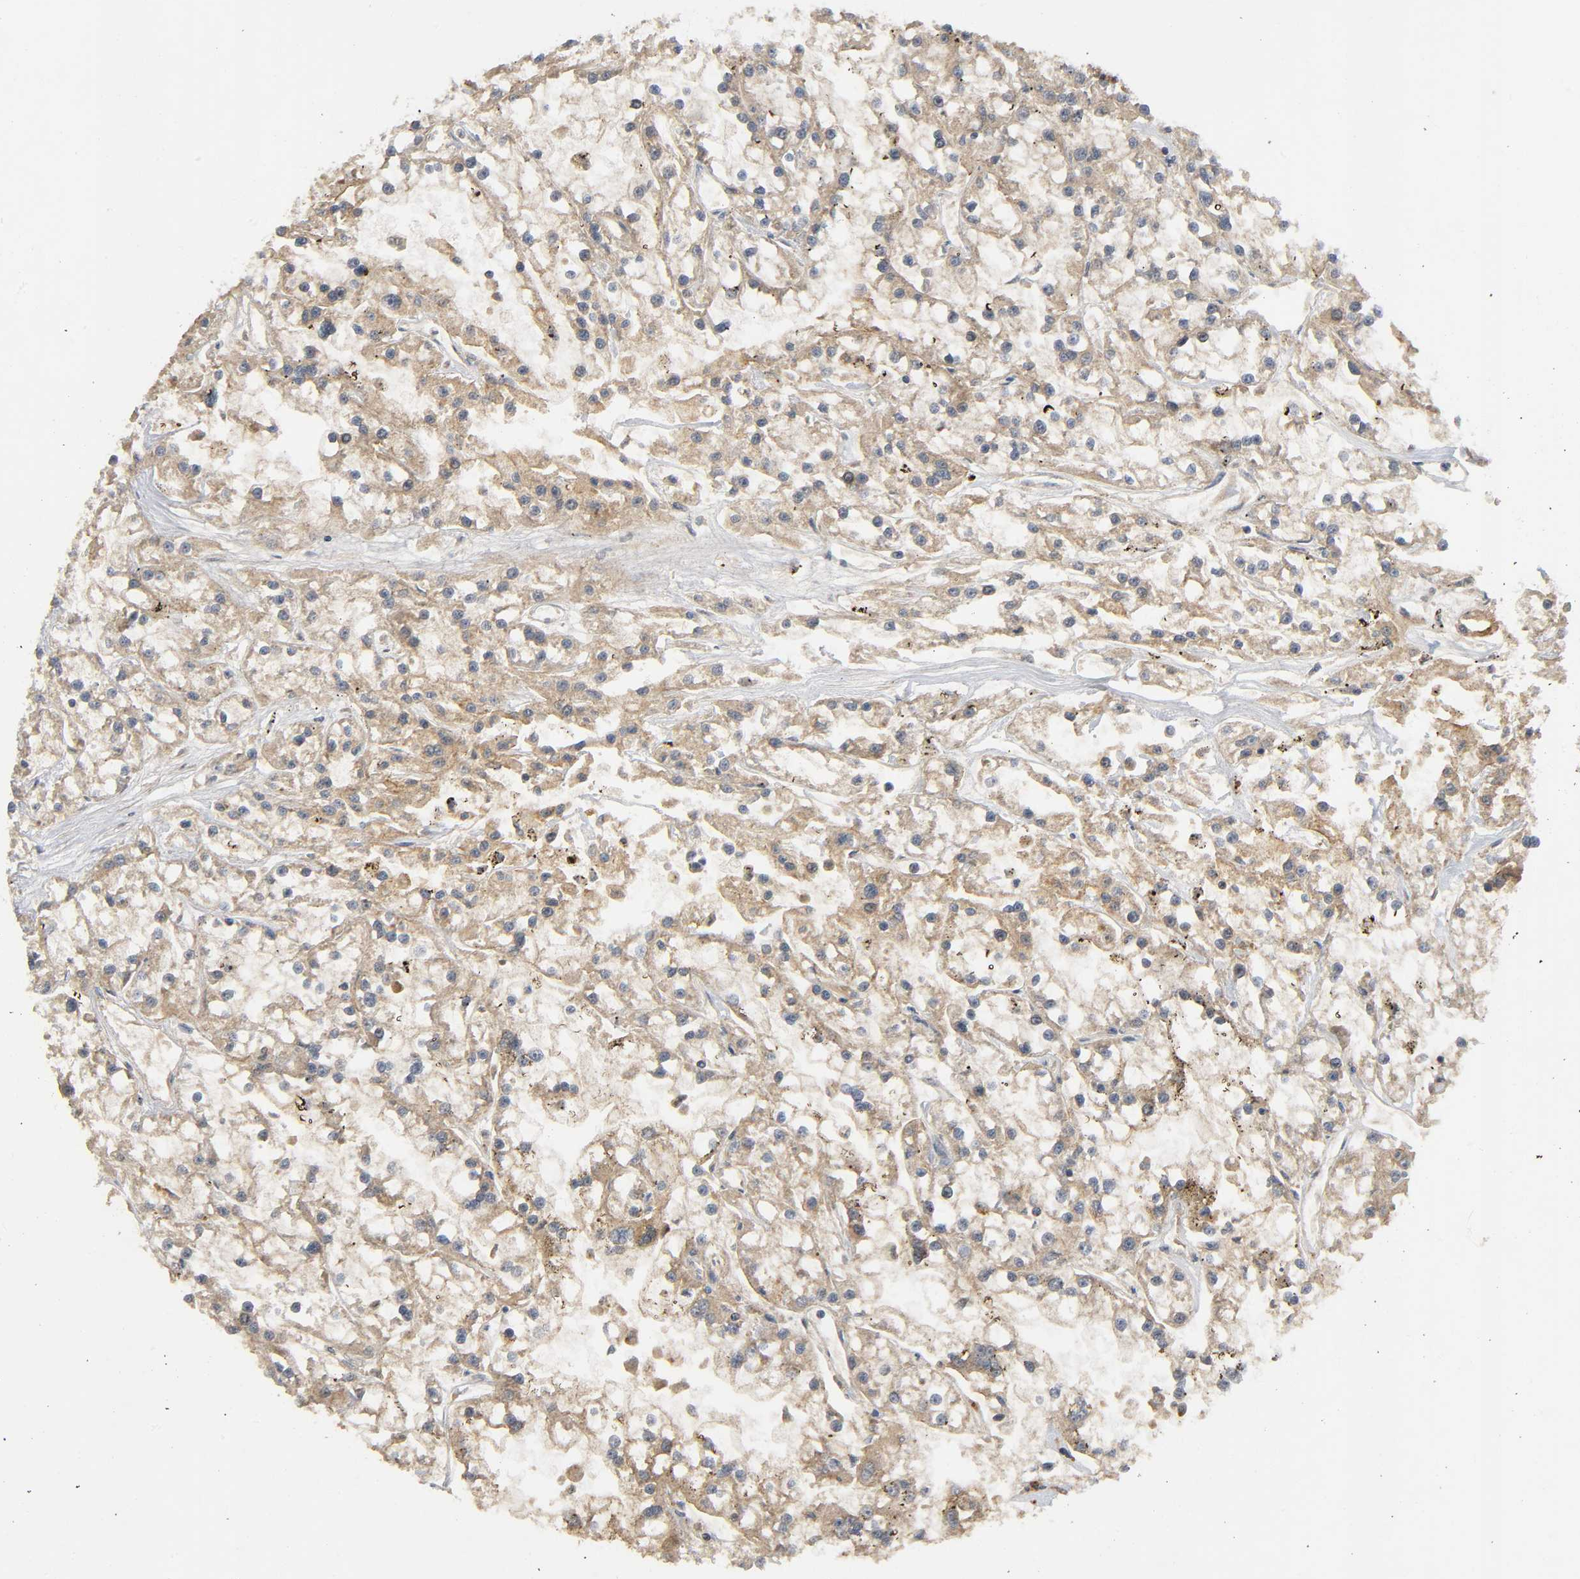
{"staining": {"intensity": "moderate", "quantity": ">75%", "location": "cytoplasmic/membranous"}, "tissue": "renal cancer", "cell_type": "Tumor cells", "image_type": "cancer", "snomed": [{"axis": "morphology", "description": "Adenocarcinoma, NOS"}, {"axis": "topography", "description": "Kidney"}], "caption": "Renal cancer was stained to show a protein in brown. There is medium levels of moderate cytoplasmic/membranous staining in about >75% of tumor cells.", "gene": "IKBKB", "patient": {"sex": "female", "age": 52}}